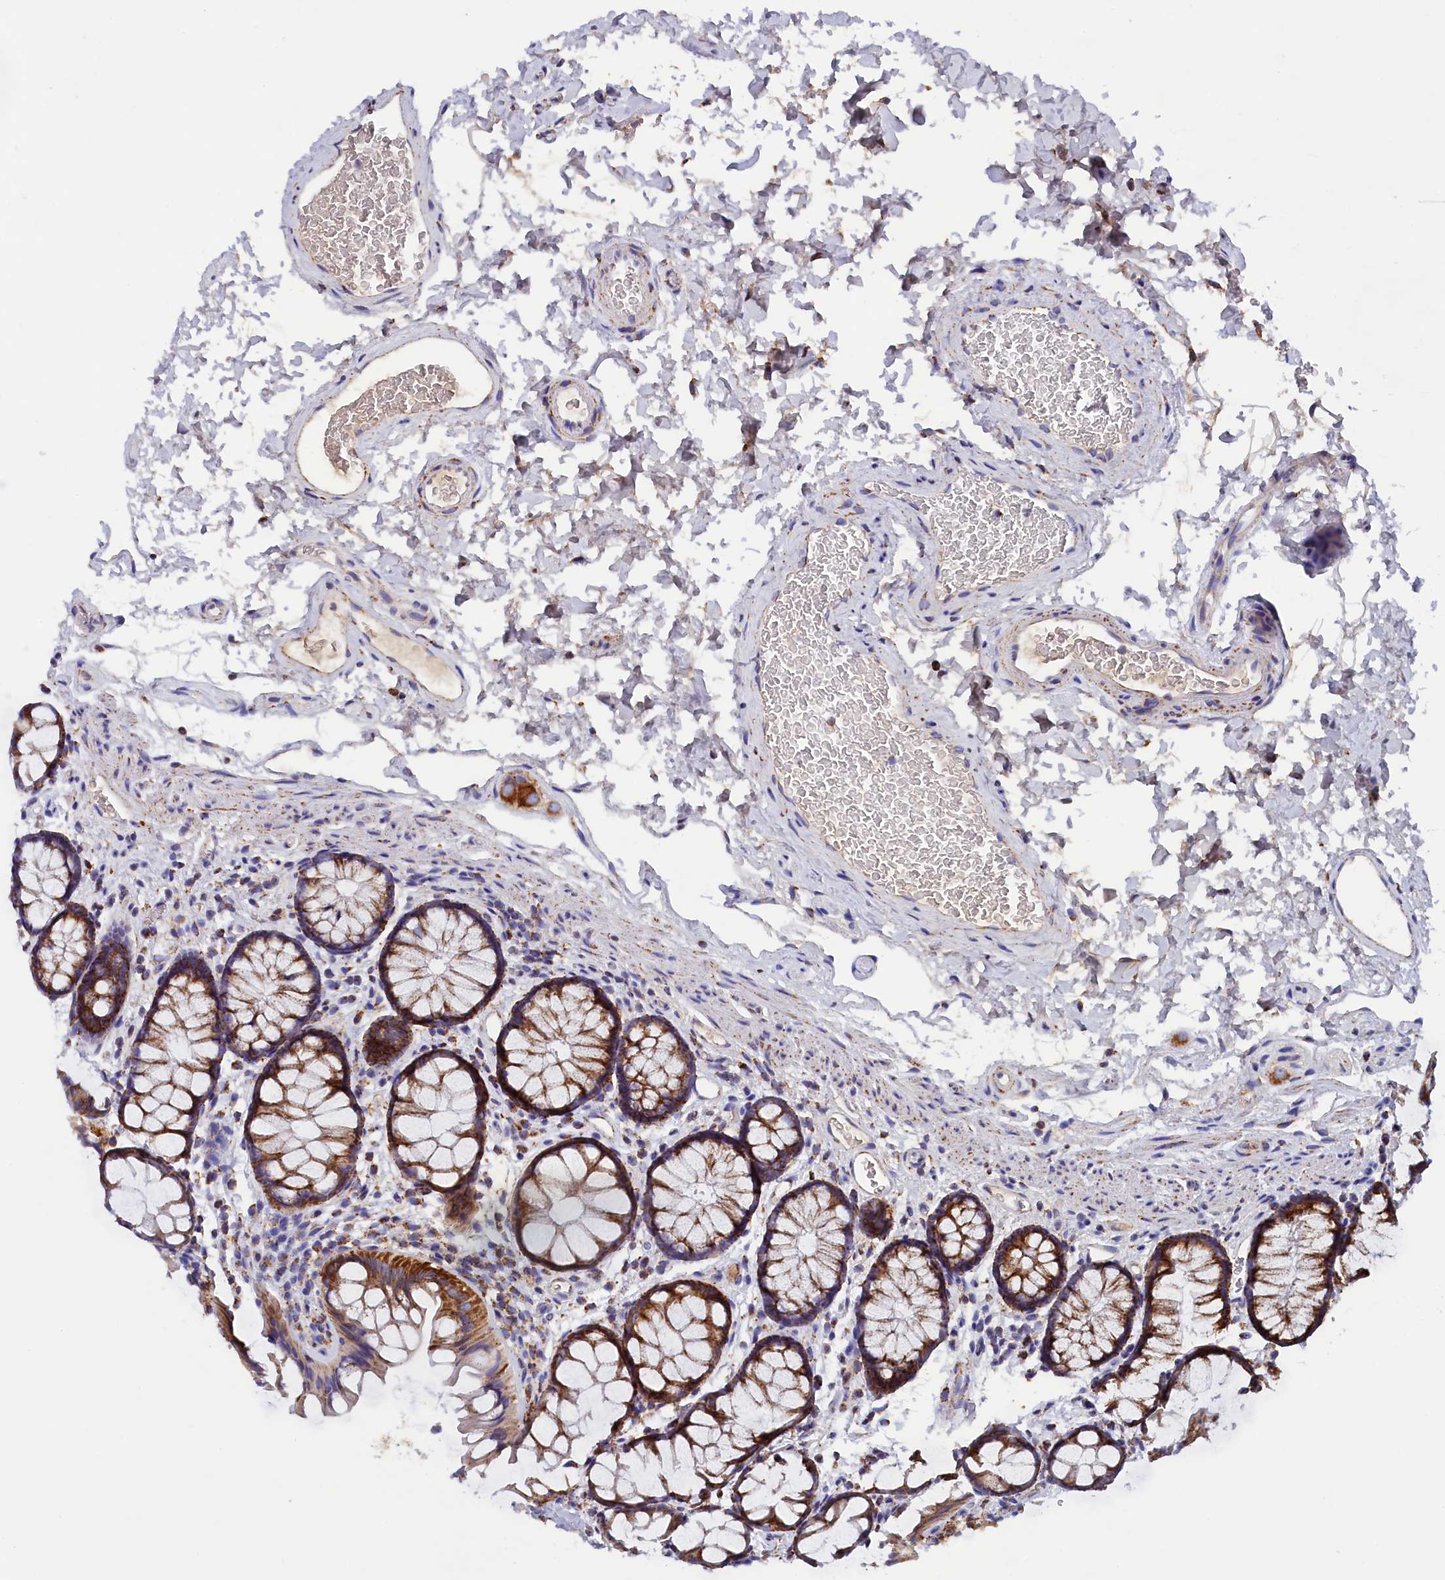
{"staining": {"intensity": "moderate", "quantity": ">75%", "location": "cytoplasmic/membranous"}, "tissue": "colon", "cell_type": "Endothelial cells", "image_type": "normal", "snomed": [{"axis": "morphology", "description": "Normal tissue, NOS"}, {"axis": "topography", "description": "Colon"}], "caption": "Immunohistochemistry (IHC) (DAB (3,3'-diaminobenzidine)) staining of benign colon demonstrates moderate cytoplasmic/membranous protein staining in approximately >75% of endothelial cells.", "gene": "SLC39A3", "patient": {"sex": "female", "age": 82}}